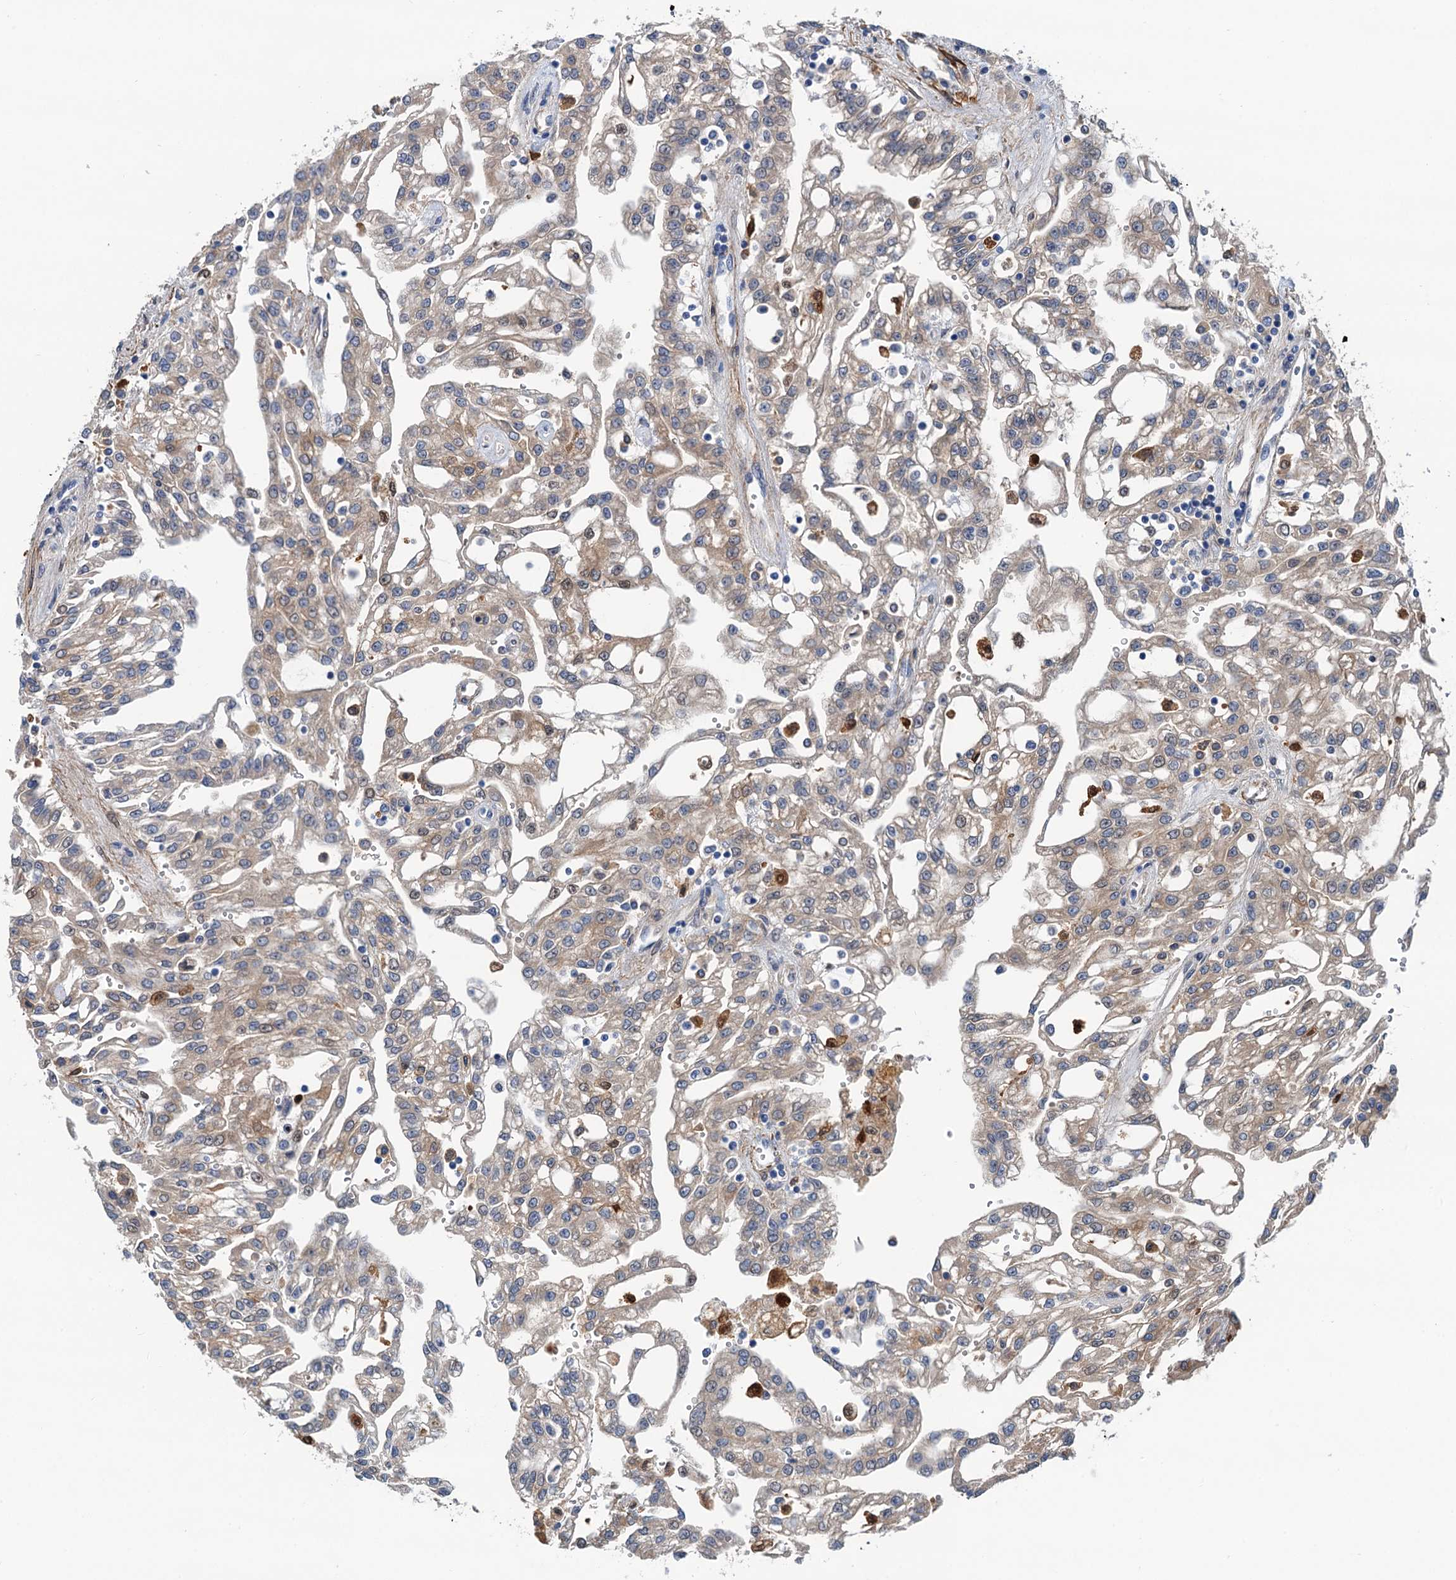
{"staining": {"intensity": "weak", "quantity": "25%-75%", "location": "cytoplasmic/membranous"}, "tissue": "renal cancer", "cell_type": "Tumor cells", "image_type": "cancer", "snomed": [{"axis": "morphology", "description": "Adenocarcinoma, NOS"}, {"axis": "topography", "description": "Kidney"}], "caption": "Brown immunohistochemical staining in human renal cancer shows weak cytoplasmic/membranous positivity in about 25%-75% of tumor cells. (Brightfield microscopy of DAB IHC at high magnification).", "gene": "CSTPP1", "patient": {"sex": "male", "age": 63}}